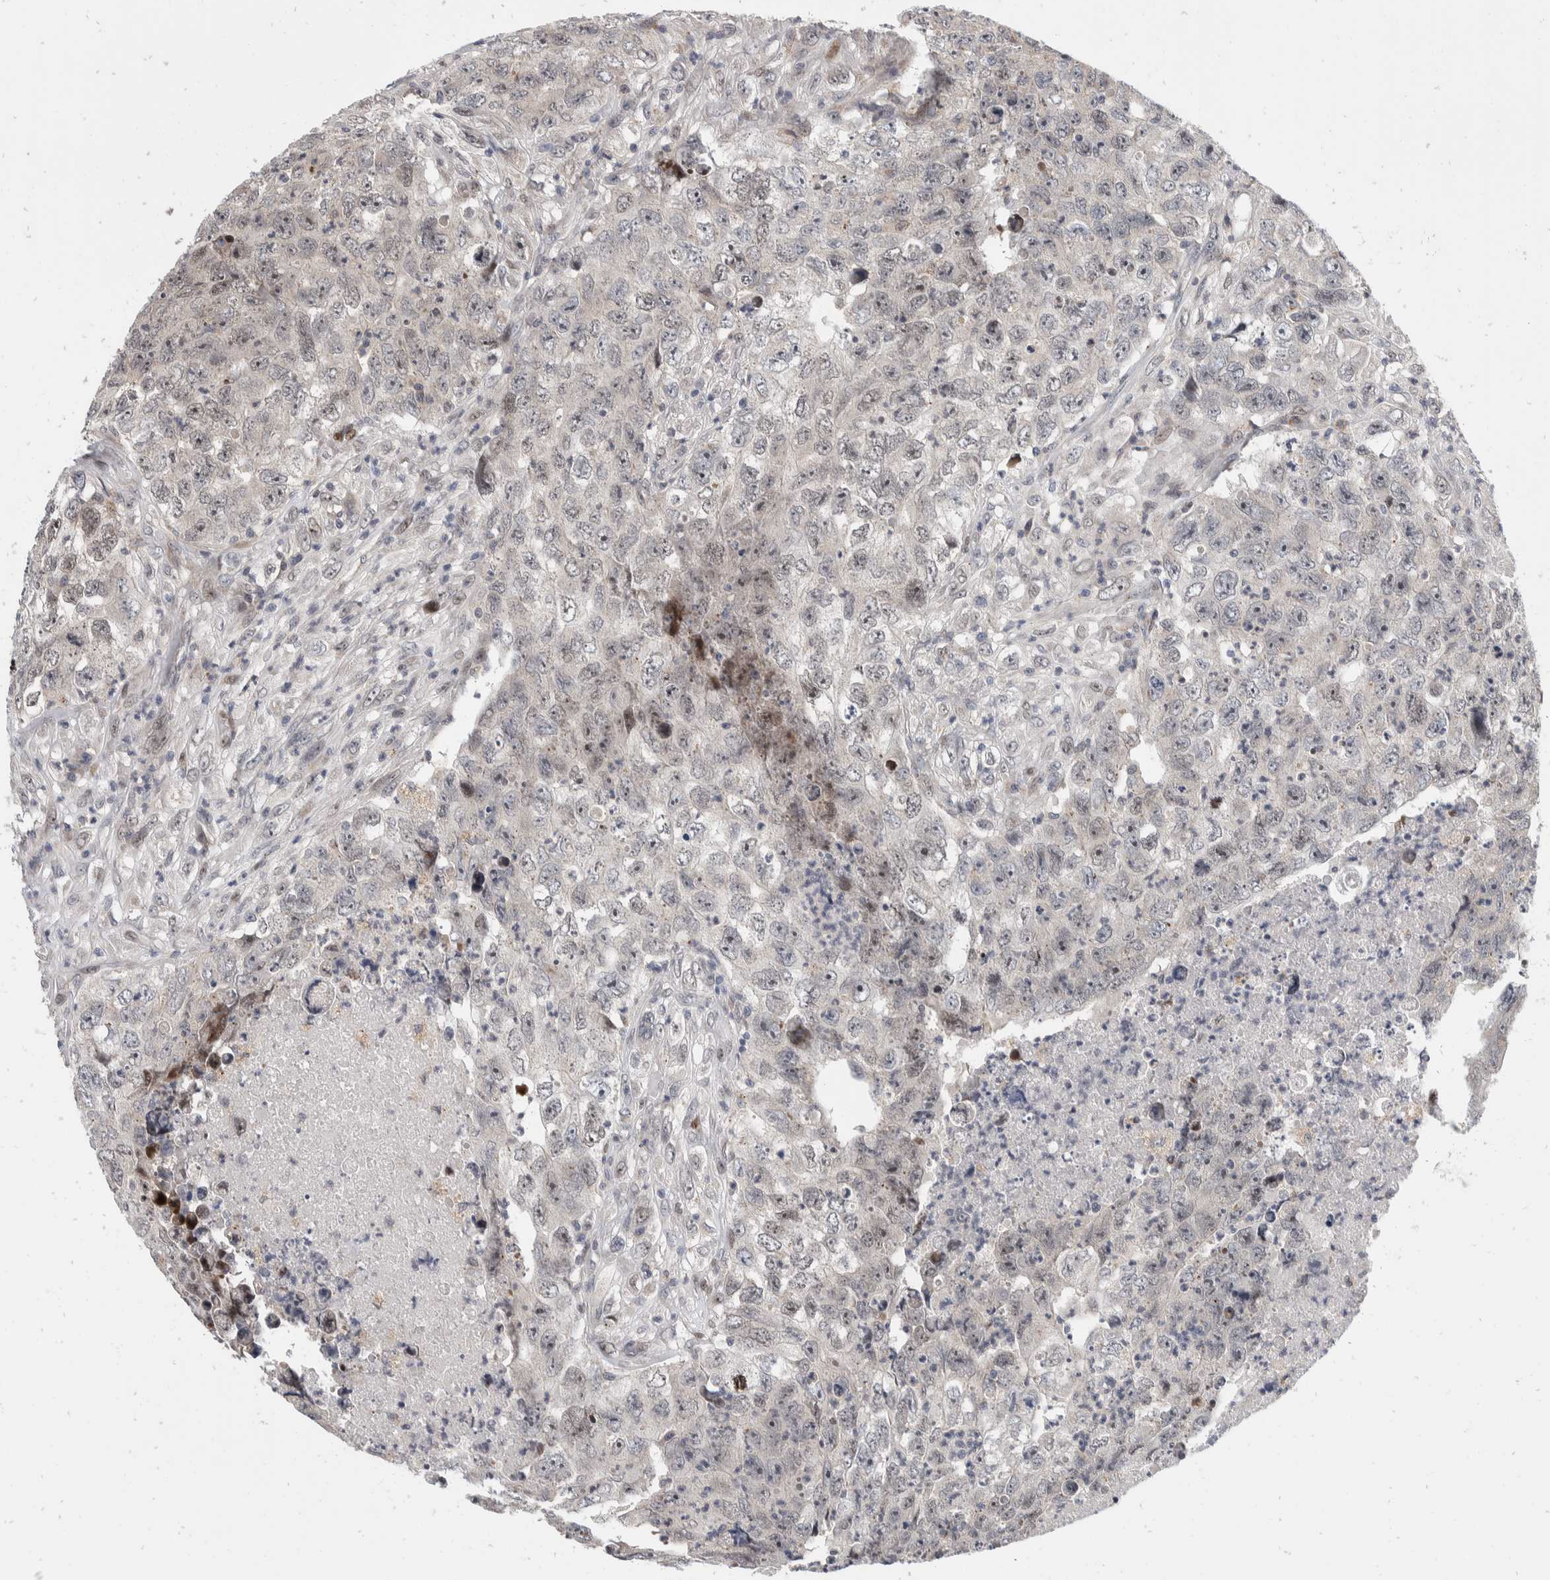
{"staining": {"intensity": "weak", "quantity": "25%-75%", "location": "nuclear"}, "tissue": "testis cancer", "cell_type": "Tumor cells", "image_type": "cancer", "snomed": [{"axis": "morphology", "description": "Carcinoma, Embryonal, NOS"}, {"axis": "topography", "description": "Testis"}], "caption": "DAB (3,3'-diaminobenzidine) immunohistochemical staining of human embryonal carcinoma (testis) exhibits weak nuclear protein expression in approximately 25%-75% of tumor cells.", "gene": "ZNF703", "patient": {"sex": "male", "age": 32}}